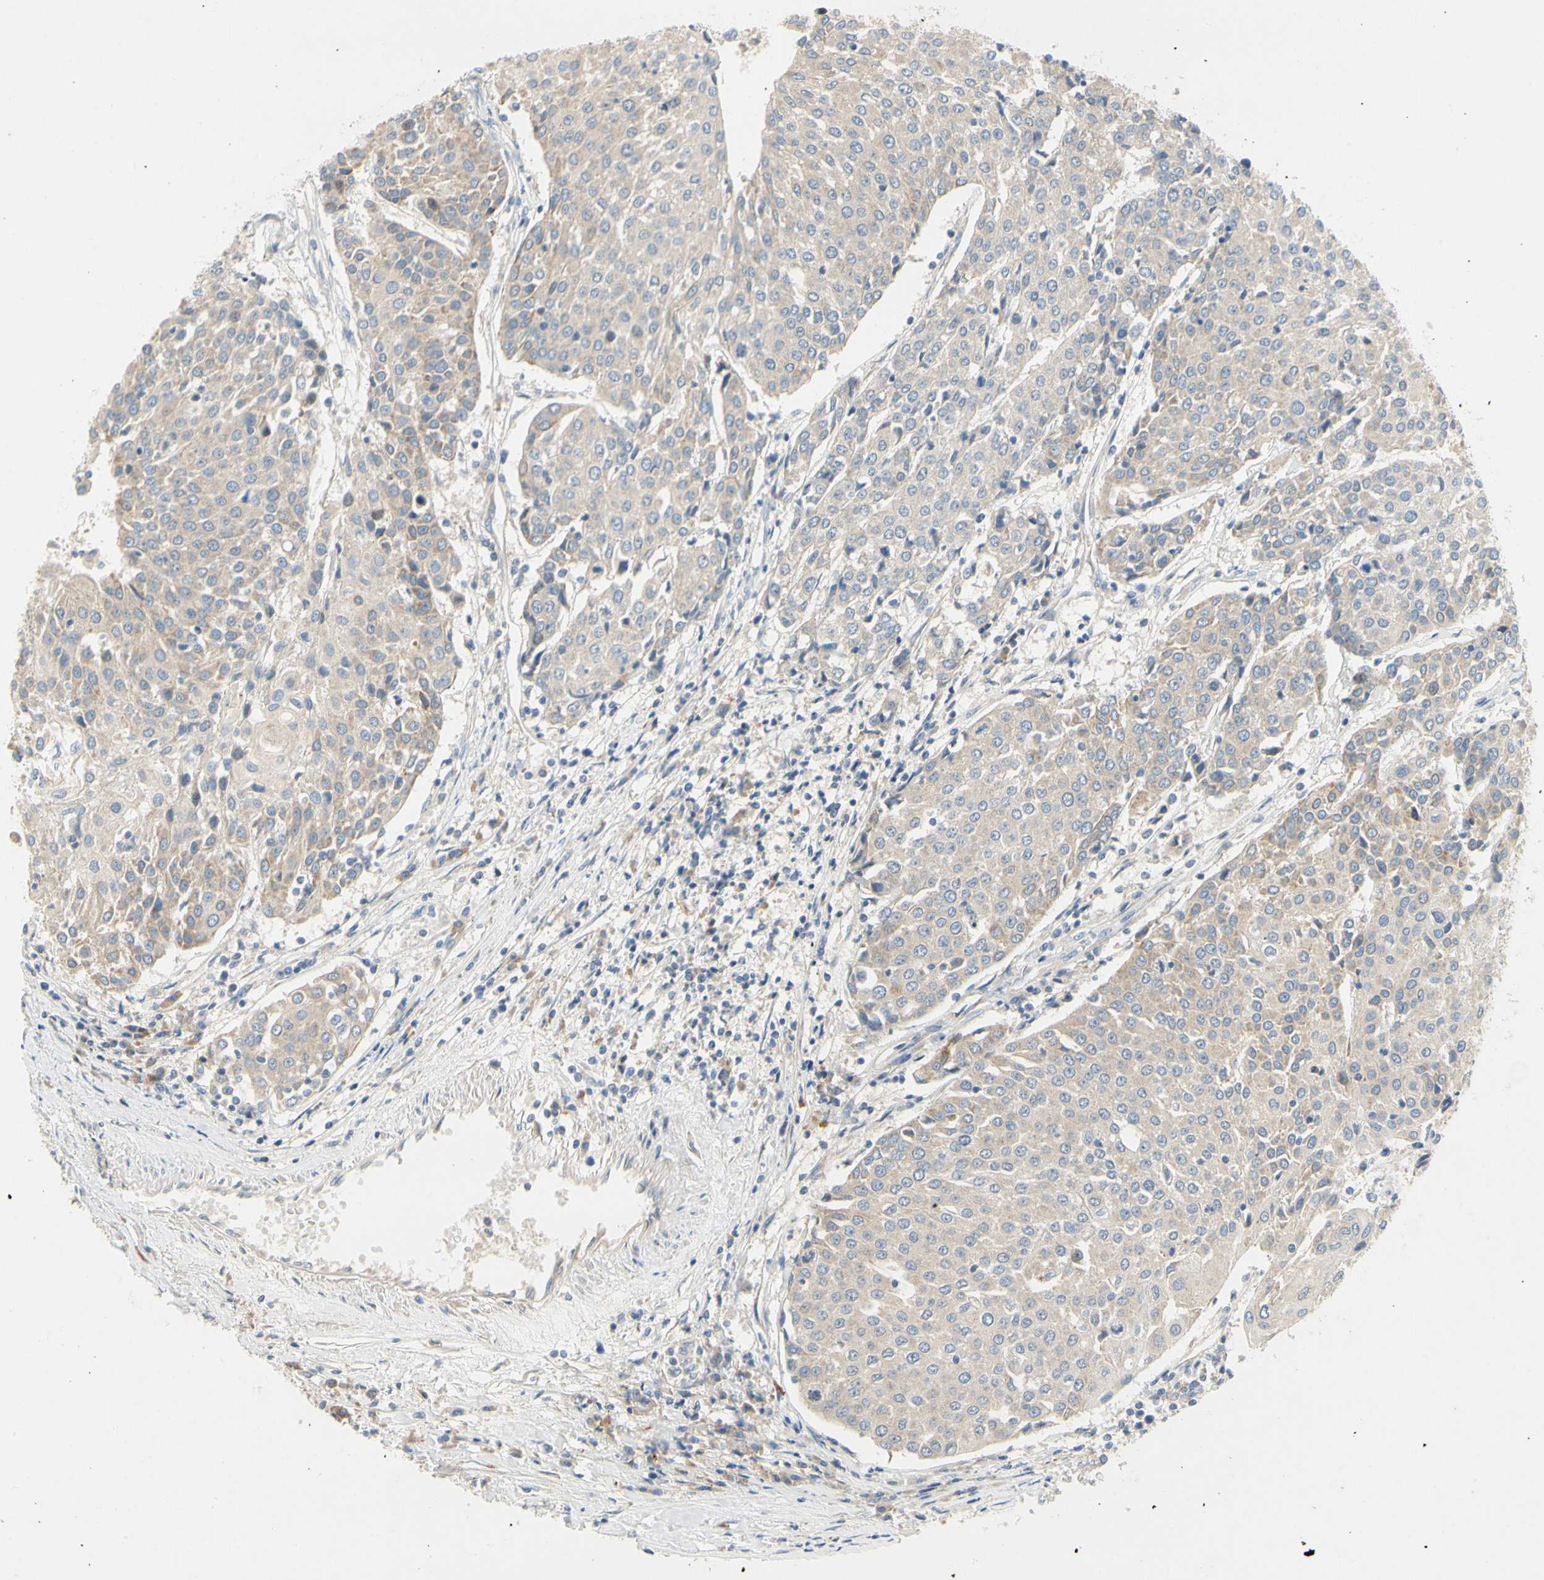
{"staining": {"intensity": "weak", "quantity": "25%-75%", "location": "cytoplasmic/membranous"}, "tissue": "urothelial cancer", "cell_type": "Tumor cells", "image_type": "cancer", "snomed": [{"axis": "morphology", "description": "Urothelial carcinoma, High grade"}, {"axis": "topography", "description": "Urinary bladder"}], "caption": "Immunohistochemistry staining of high-grade urothelial carcinoma, which shows low levels of weak cytoplasmic/membranous staining in approximately 25%-75% of tumor cells indicating weak cytoplasmic/membranous protein expression. The staining was performed using DAB (brown) for protein detection and nuclei were counterstained in hematoxylin (blue).", "gene": "KLHDC8B", "patient": {"sex": "female", "age": 85}}